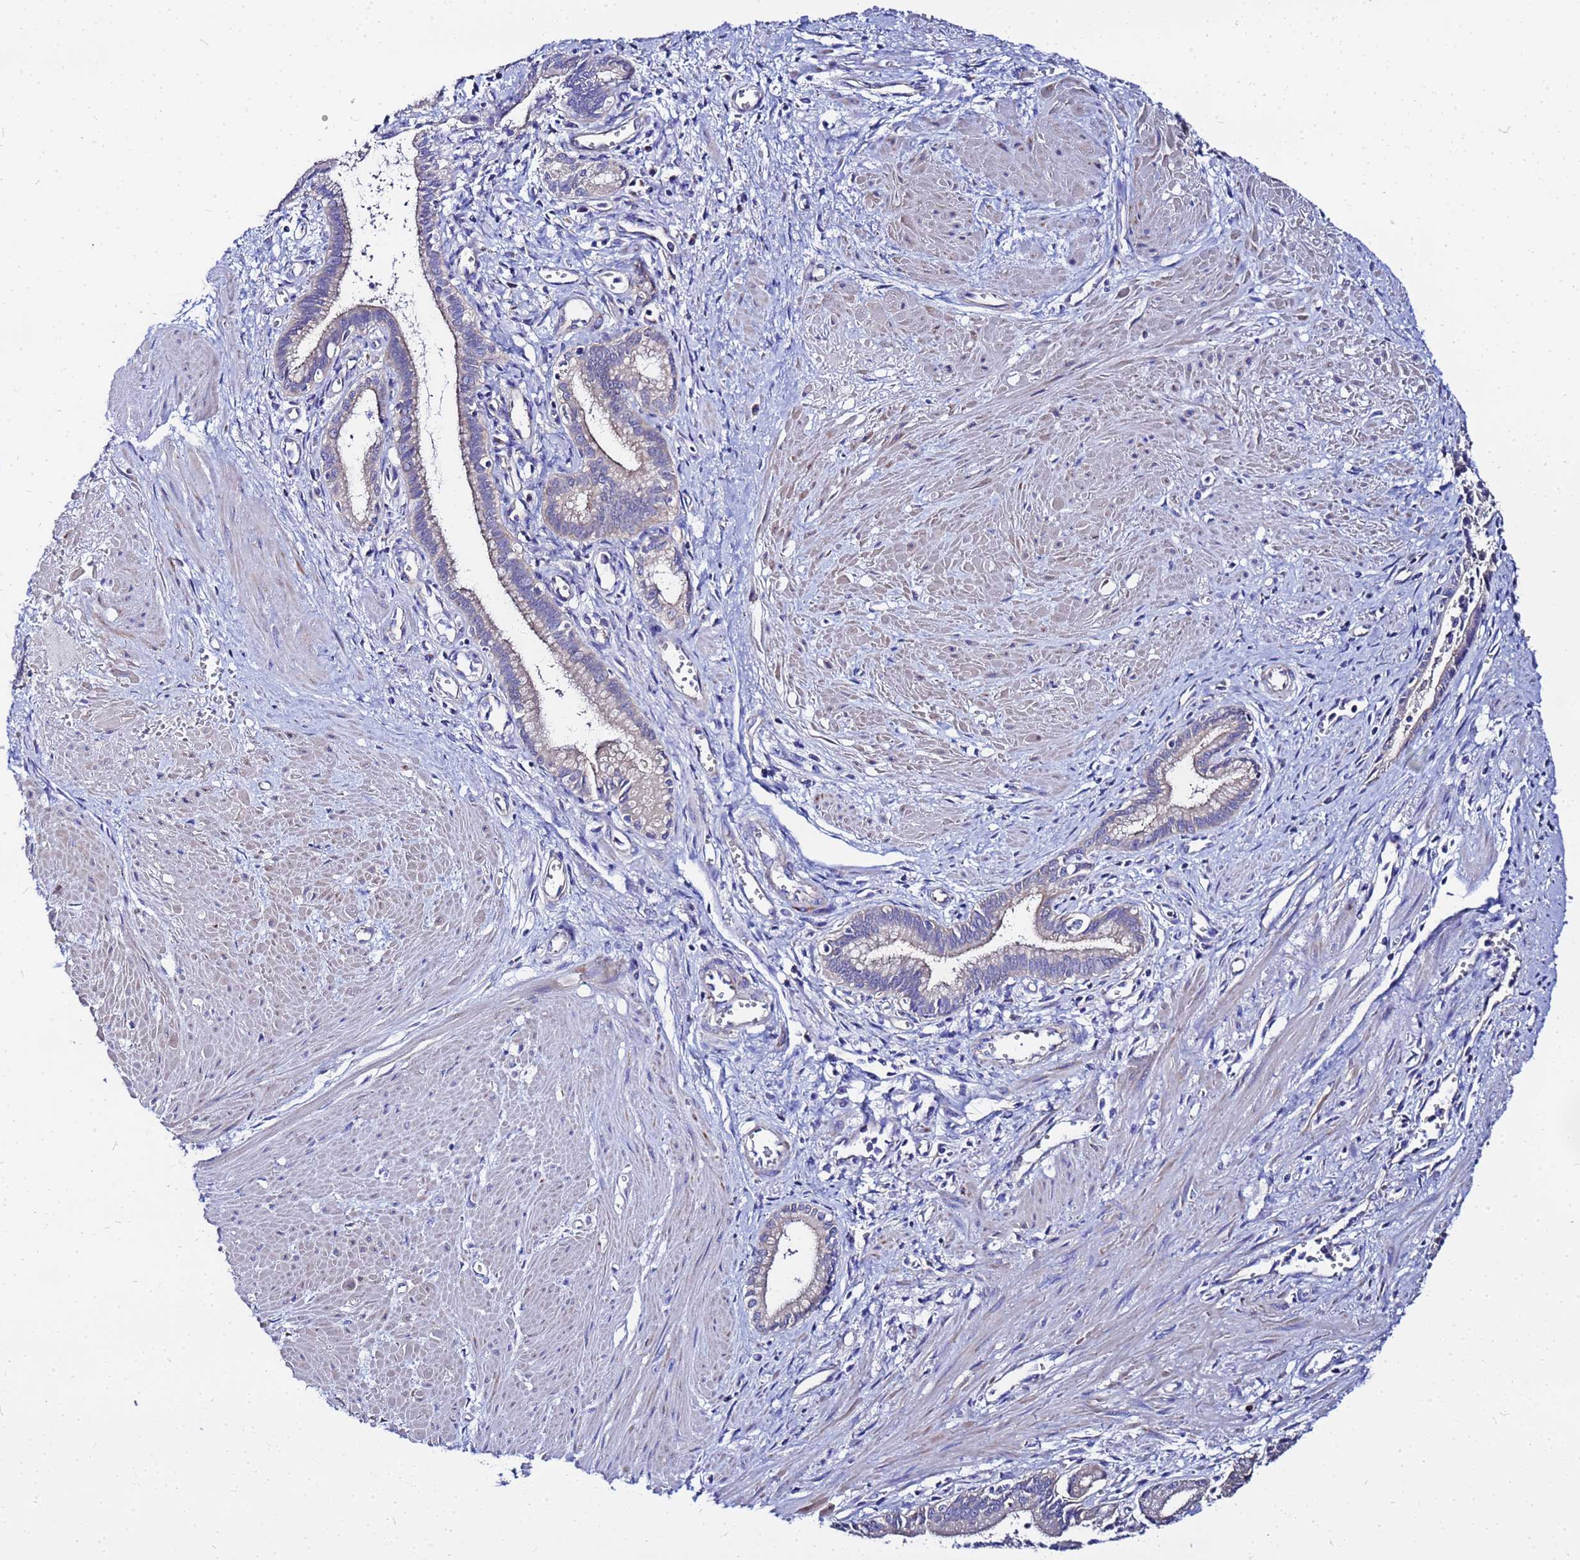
{"staining": {"intensity": "weak", "quantity": "25%-75%", "location": "cytoplasmic/membranous"}, "tissue": "pancreatic cancer", "cell_type": "Tumor cells", "image_type": "cancer", "snomed": [{"axis": "morphology", "description": "Adenocarcinoma, NOS"}, {"axis": "topography", "description": "Pancreas"}], "caption": "Pancreatic adenocarcinoma stained with DAB immunohistochemistry exhibits low levels of weak cytoplasmic/membranous staining in approximately 25%-75% of tumor cells.", "gene": "FAHD2A", "patient": {"sex": "male", "age": 78}}